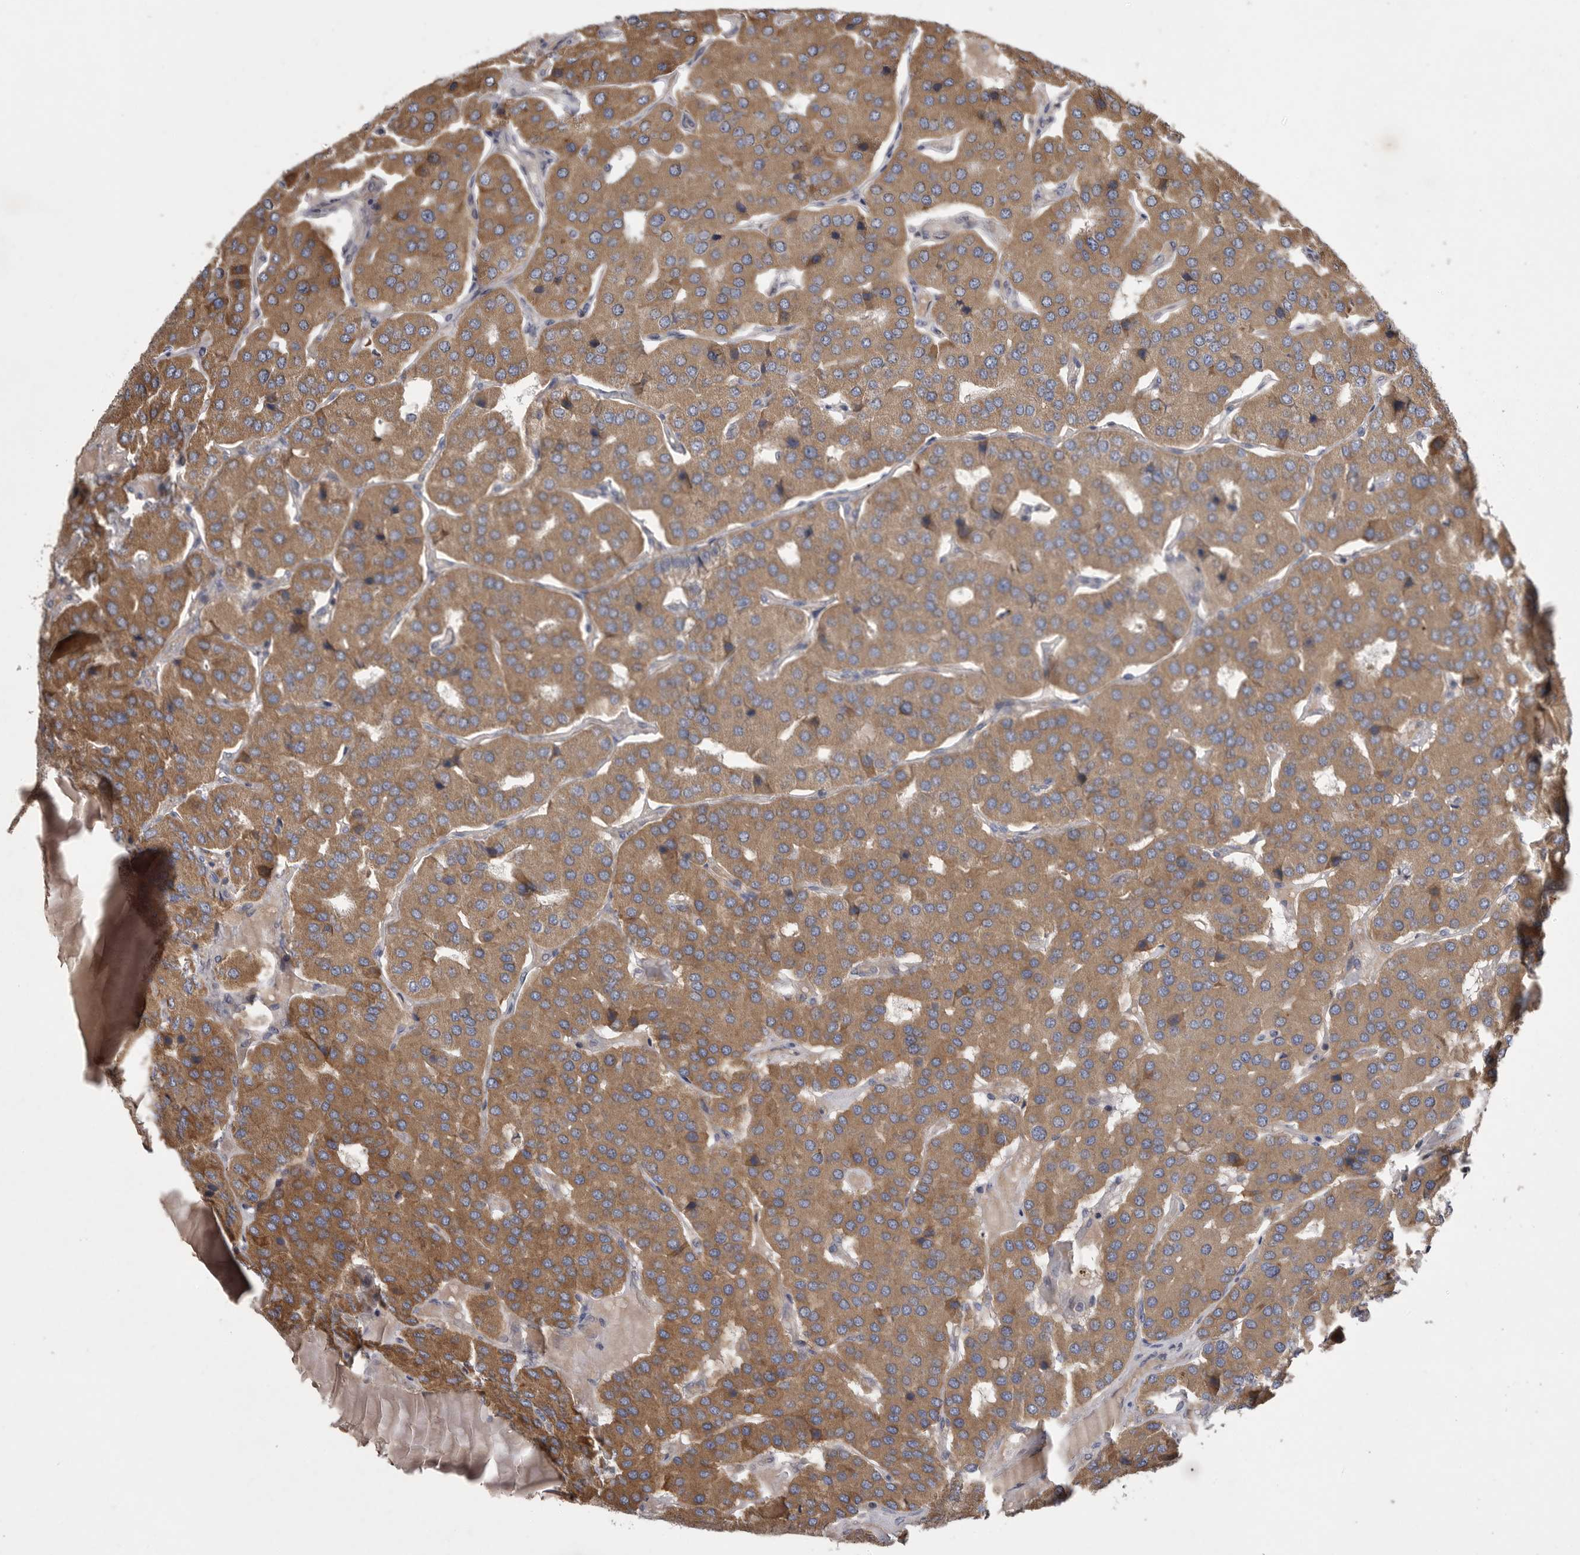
{"staining": {"intensity": "moderate", "quantity": ">75%", "location": "cytoplasmic/membranous"}, "tissue": "parathyroid gland", "cell_type": "Glandular cells", "image_type": "normal", "snomed": [{"axis": "morphology", "description": "Normal tissue, NOS"}, {"axis": "morphology", "description": "Adenoma, NOS"}, {"axis": "topography", "description": "Parathyroid gland"}], "caption": "Parathyroid gland stained with immunohistochemistry (IHC) reveals moderate cytoplasmic/membranous positivity in about >75% of glandular cells. The protein is shown in brown color, while the nuclei are stained blue.", "gene": "CRP", "patient": {"sex": "female", "age": 86}}